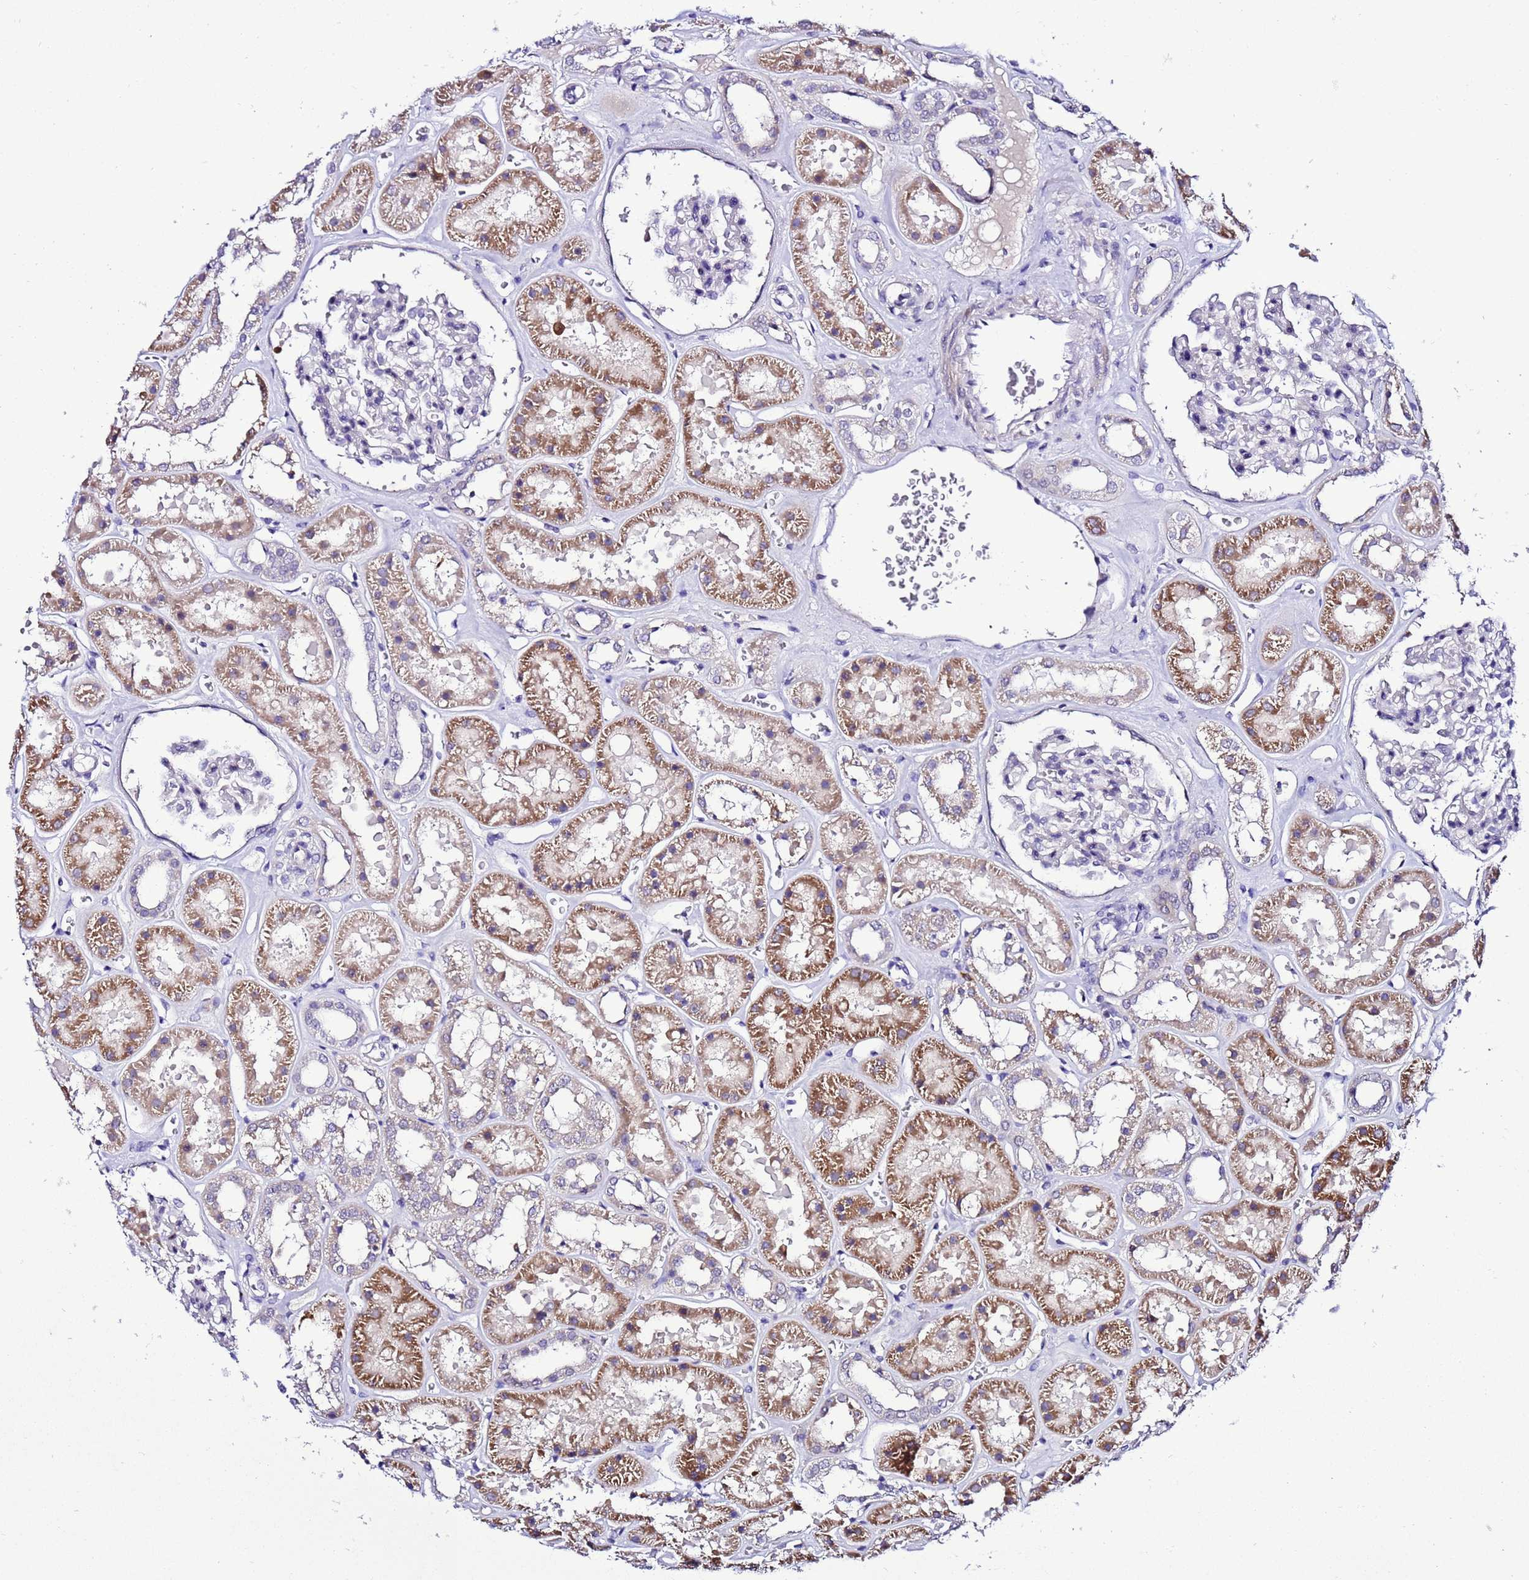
{"staining": {"intensity": "negative", "quantity": "none", "location": "none"}, "tissue": "kidney", "cell_type": "Cells in glomeruli", "image_type": "normal", "snomed": [{"axis": "morphology", "description": "Normal tissue, NOS"}, {"axis": "topography", "description": "Kidney"}], "caption": "Immunohistochemistry image of normal kidney: kidney stained with DAB (3,3'-diaminobenzidine) shows no significant protein staining in cells in glomeruli.", "gene": "C19orf47", "patient": {"sex": "female", "age": 41}}